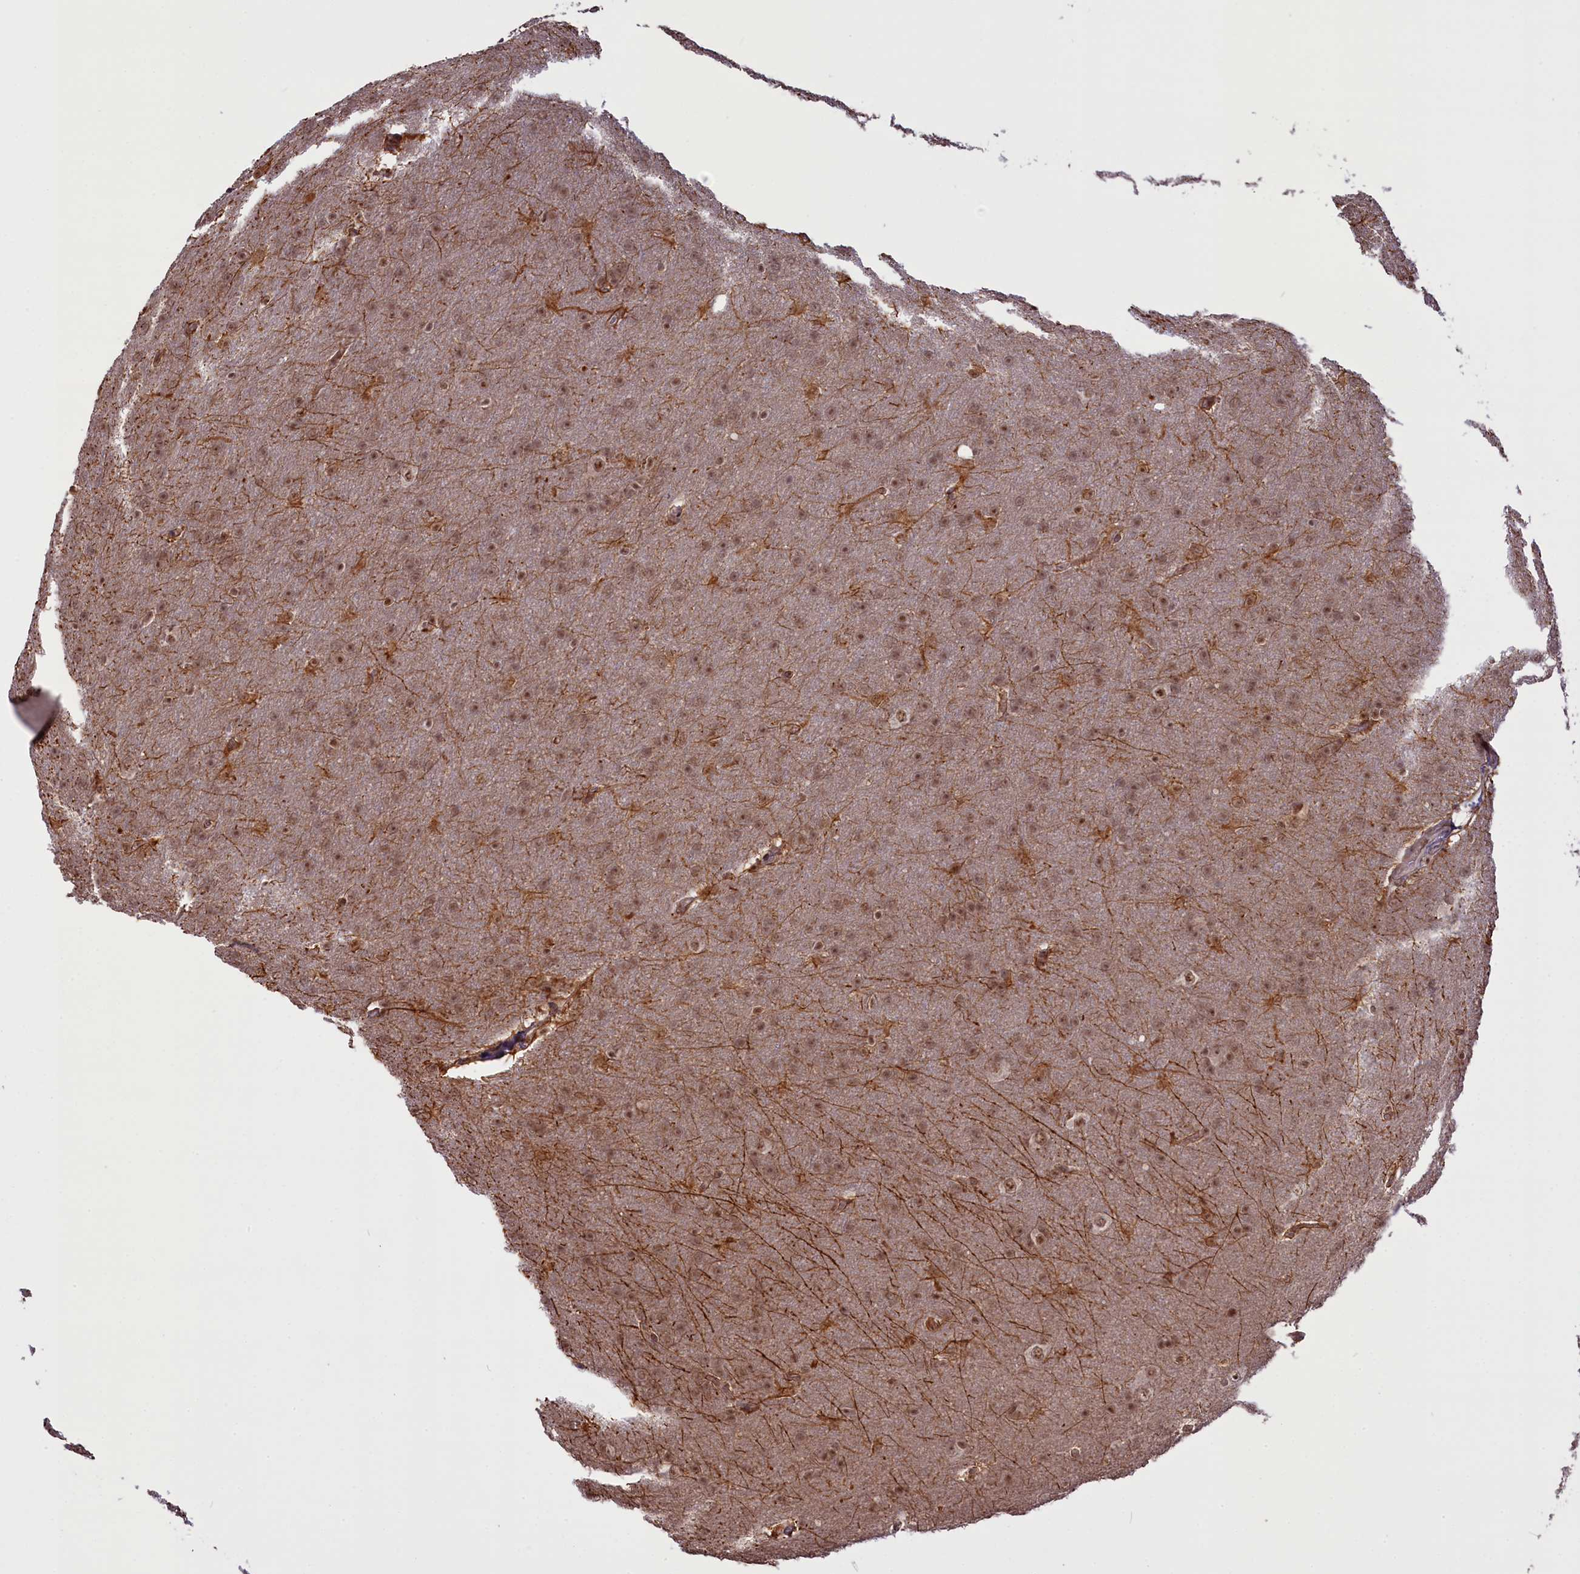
{"staining": {"intensity": "moderate", "quantity": ">75%", "location": "nuclear"}, "tissue": "glioma", "cell_type": "Tumor cells", "image_type": "cancer", "snomed": [{"axis": "morphology", "description": "Glioma, malignant, Low grade"}, {"axis": "topography", "description": "Brain"}], "caption": "Brown immunohistochemical staining in human glioma shows moderate nuclear expression in about >75% of tumor cells. (Brightfield microscopy of DAB IHC at high magnification).", "gene": "CARD8", "patient": {"sex": "female", "age": 32}}